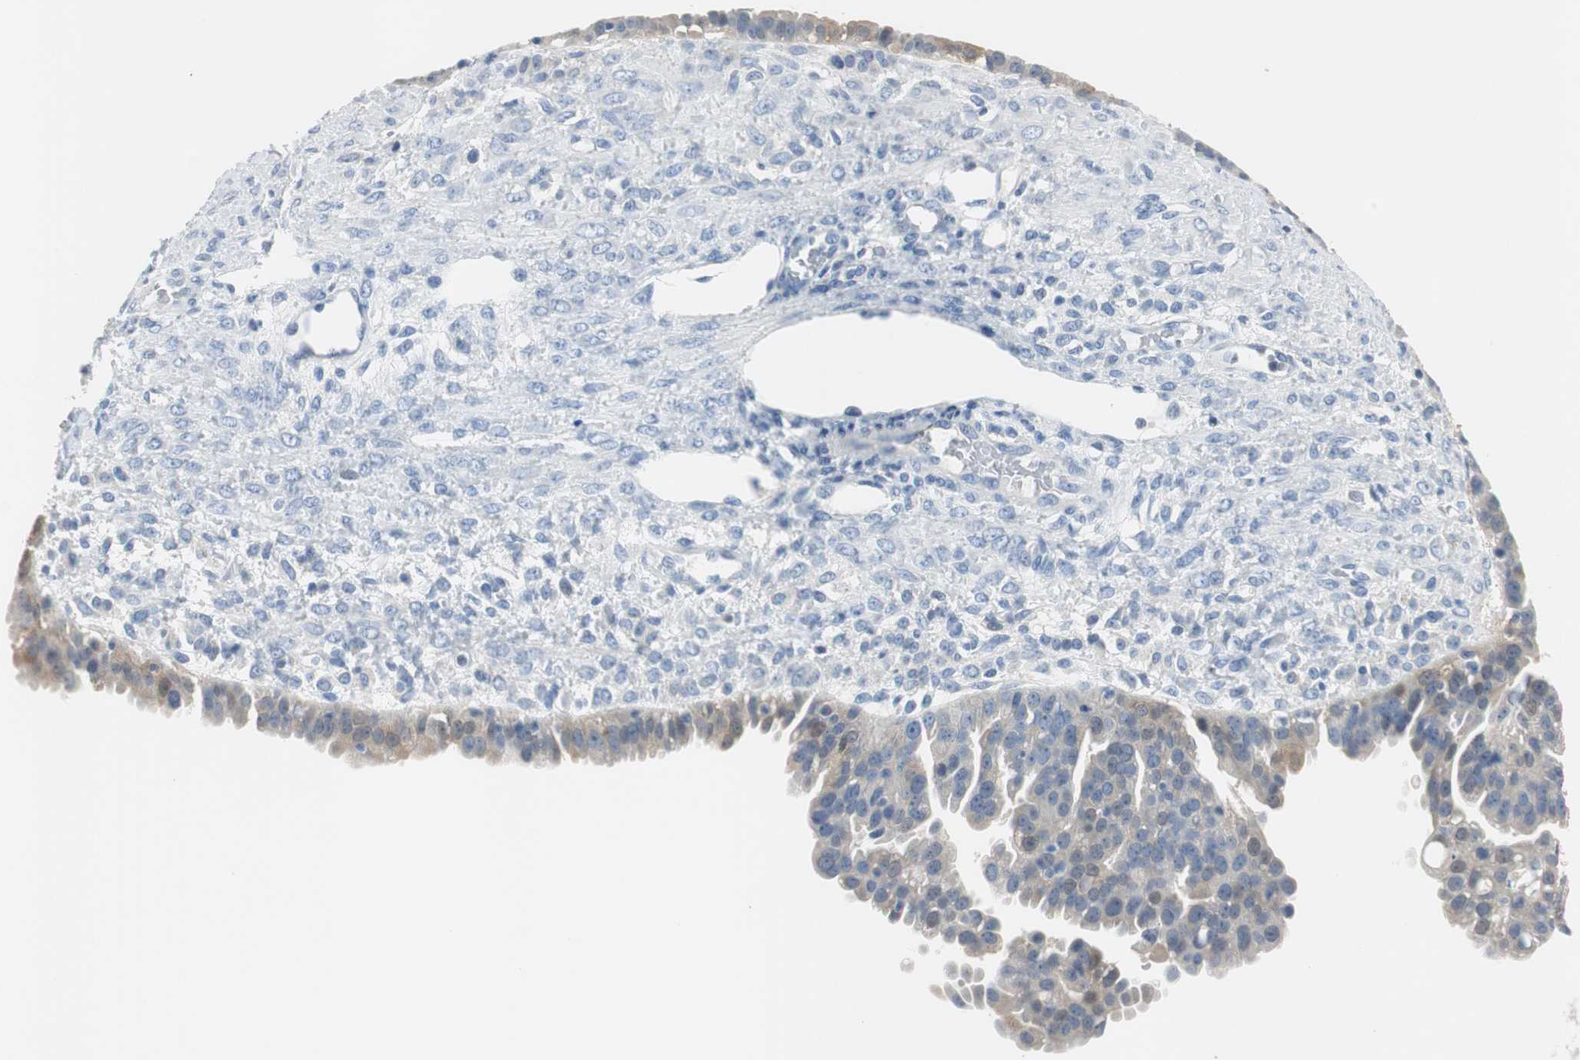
{"staining": {"intensity": "moderate", "quantity": "25%-75%", "location": "cytoplasmic/membranous,nuclear"}, "tissue": "ovarian cancer", "cell_type": "Tumor cells", "image_type": "cancer", "snomed": [{"axis": "morphology", "description": "Carcinoma, NOS"}, {"axis": "topography", "description": "Soft tissue"}, {"axis": "topography", "description": "Ovary"}], "caption": "Immunohistochemical staining of human ovarian carcinoma displays medium levels of moderate cytoplasmic/membranous and nuclear protein expression in approximately 25%-75% of tumor cells.", "gene": "FBP1", "patient": {"sex": "female", "age": 54}}